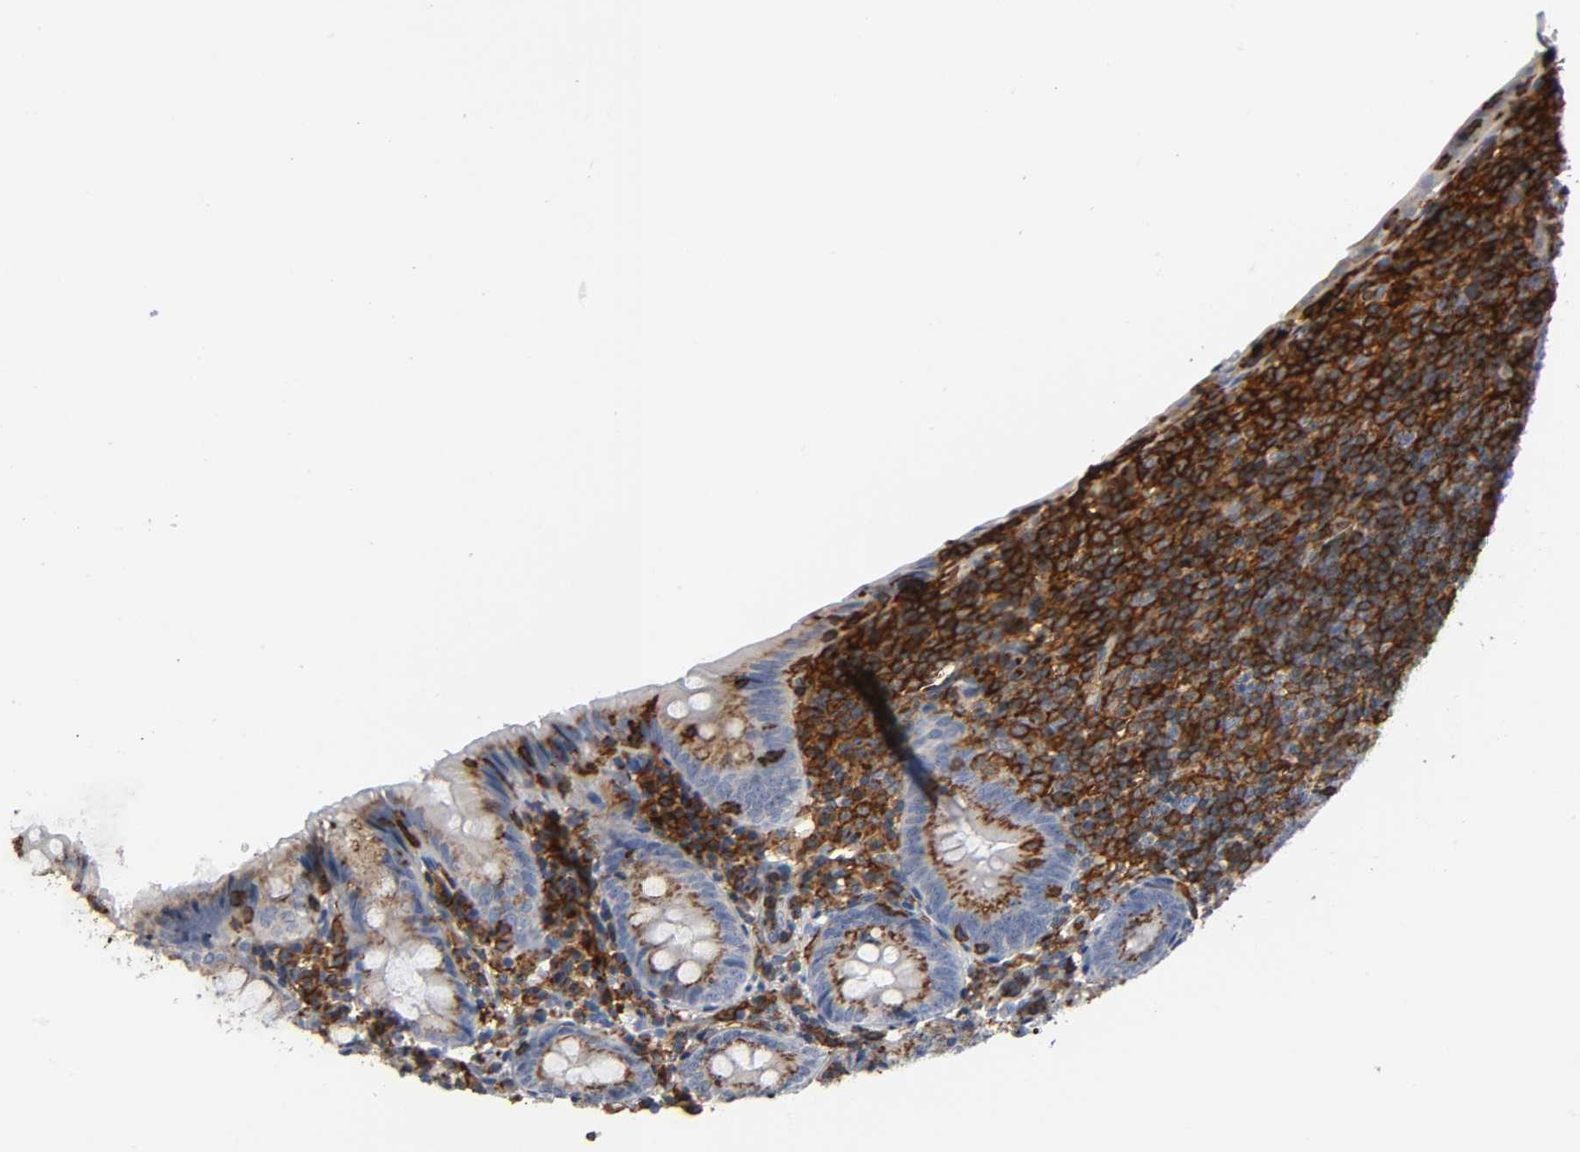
{"staining": {"intensity": "moderate", "quantity": "25%-75%", "location": "cytoplasmic/membranous"}, "tissue": "appendix", "cell_type": "Glandular cells", "image_type": "normal", "snomed": [{"axis": "morphology", "description": "Normal tissue, NOS"}, {"axis": "topography", "description": "Appendix"}], "caption": "About 25%-75% of glandular cells in unremarkable appendix demonstrate moderate cytoplasmic/membranous protein expression as visualized by brown immunohistochemical staining.", "gene": "CAPN10", "patient": {"sex": "female", "age": 10}}